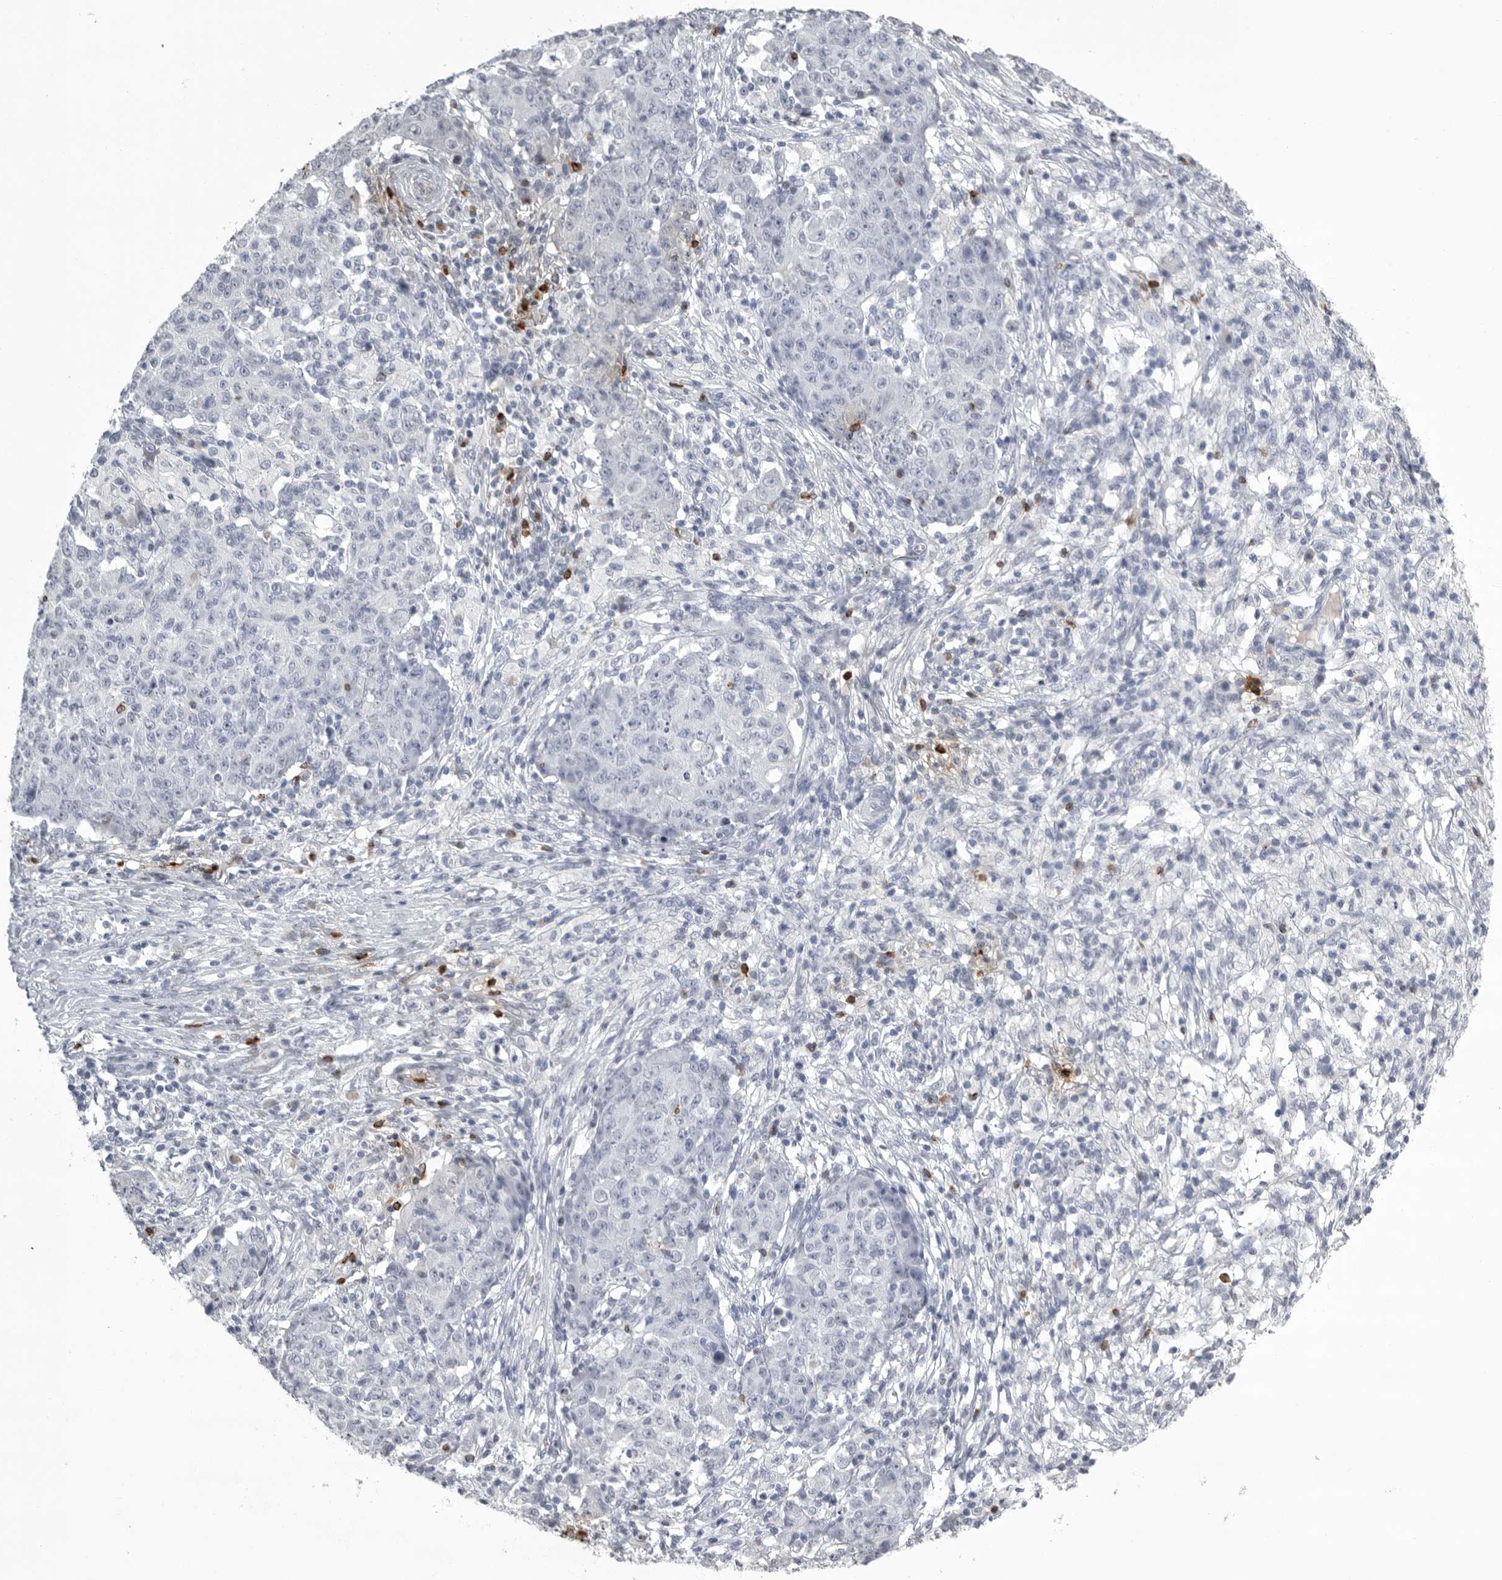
{"staining": {"intensity": "negative", "quantity": "none", "location": "none"}, "tissue": "ovarian cancer", "cell_type": "Tumor cells", "image_type": "cancer", "snomed": [{"axis": "morphology", "description": "Carcinoma, endometroid"}, {"axis": "topography", "description": "Ovary"}], "caption": "DAB immunohistochemical staining of human ovarian endometroid carcinoma demonstrates no significant staining in tumor cells. (Immunohistochemistry, brightfield microscopy, high magnification).", "gene": "GNLY", "patient": {"sex": "female", "age": 42}}